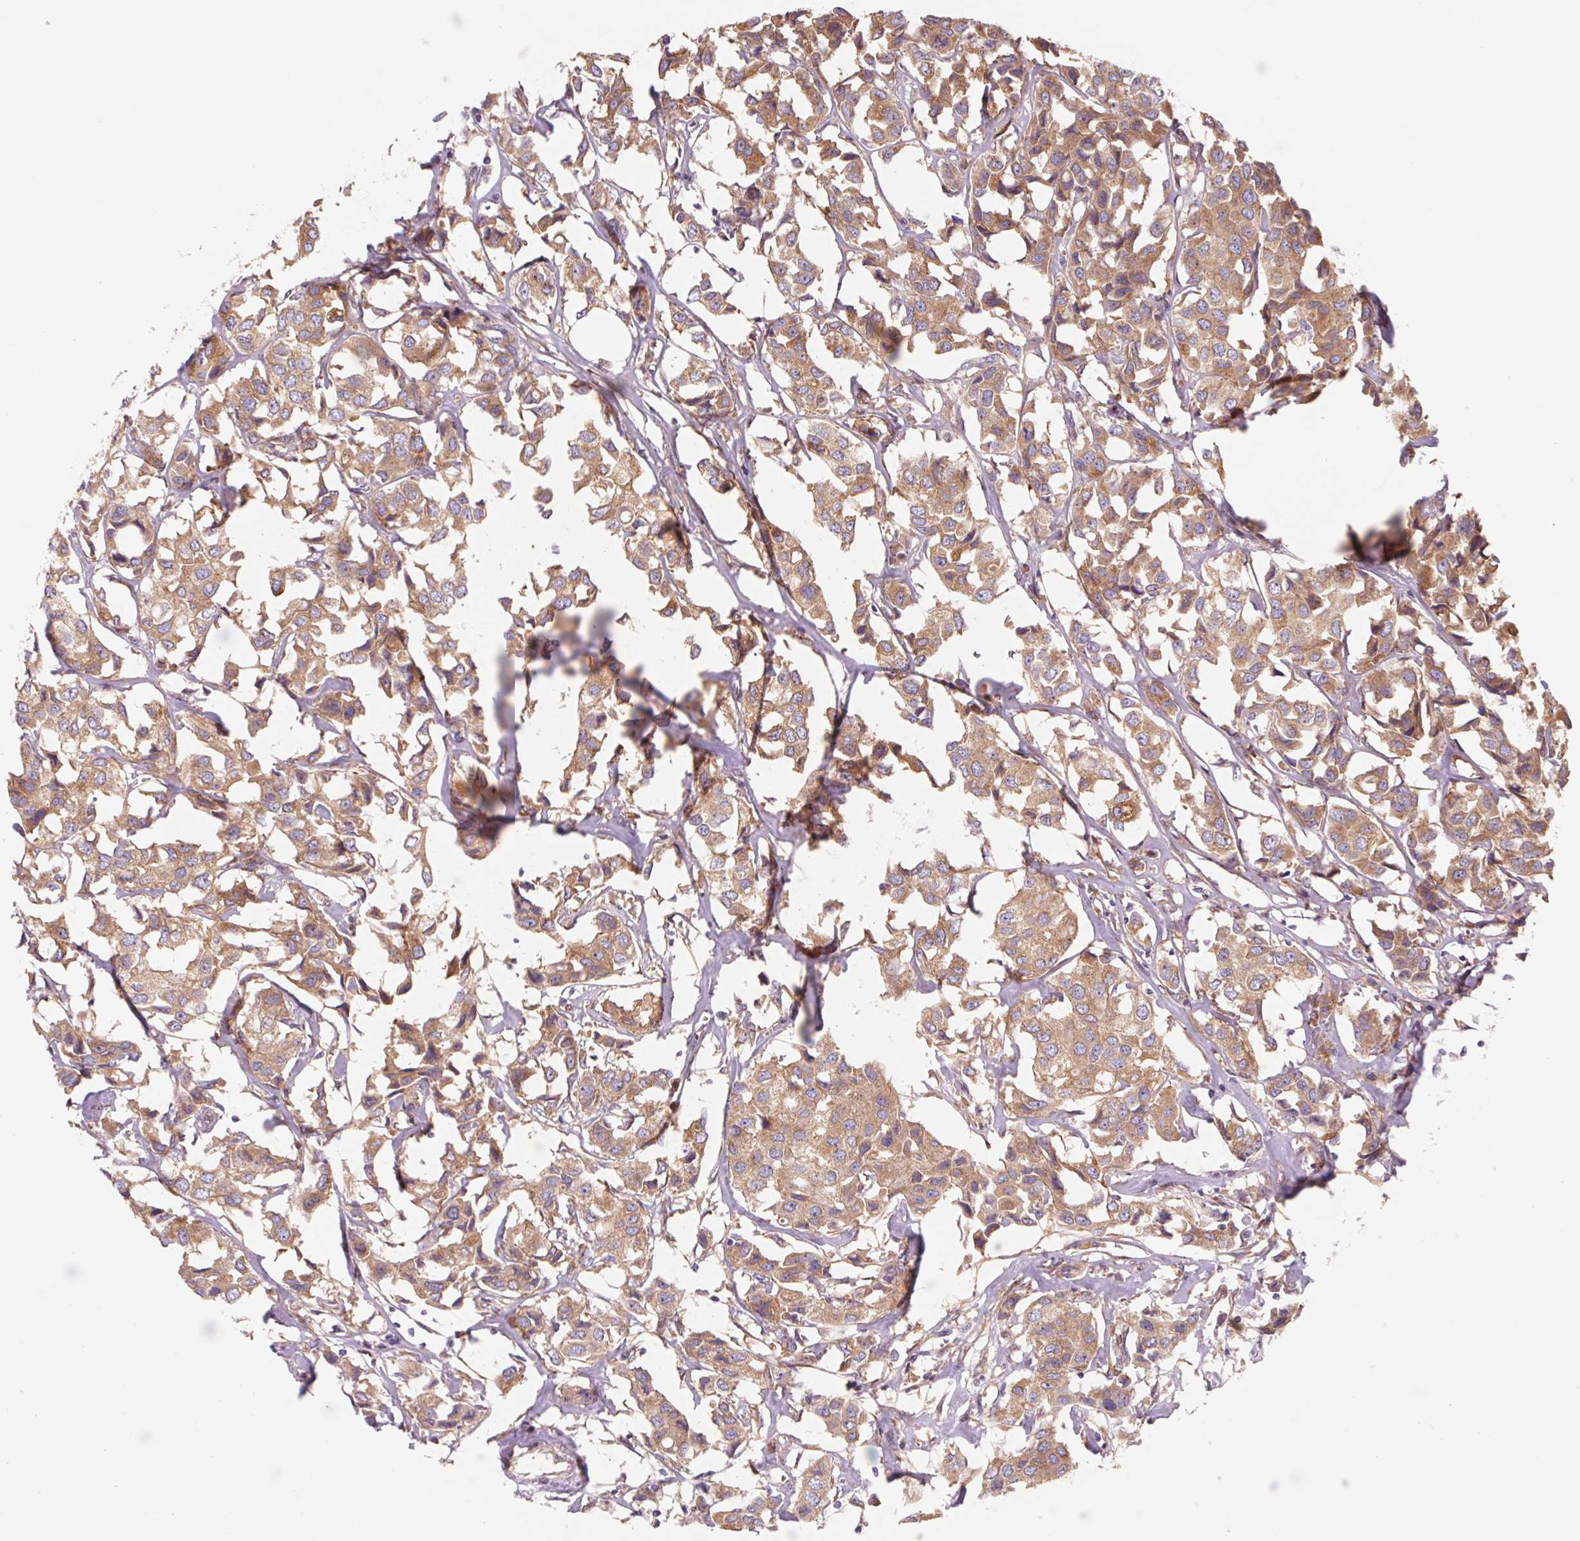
{"staining": {"intensity": "moderate", "quantity": ">75%", "location": "cytoplasmic/membranous"}, "tissue": "breast cancer", "cell_type": "Tumor cells", "image_type": "cancer", "snomed": [{"axis": "morphology", "description": "Duct carcinoma"}, {"axis": "topography", "description": "Breast"}], "caption": "IHC of breast intraductal carcinoma exhibits medium levels of moderate cytoplasmic/membranous positivity in approximately >75% of tumor cells.", "gene": "RAB1A", "patient": {"sex": "female", "age": 80}}